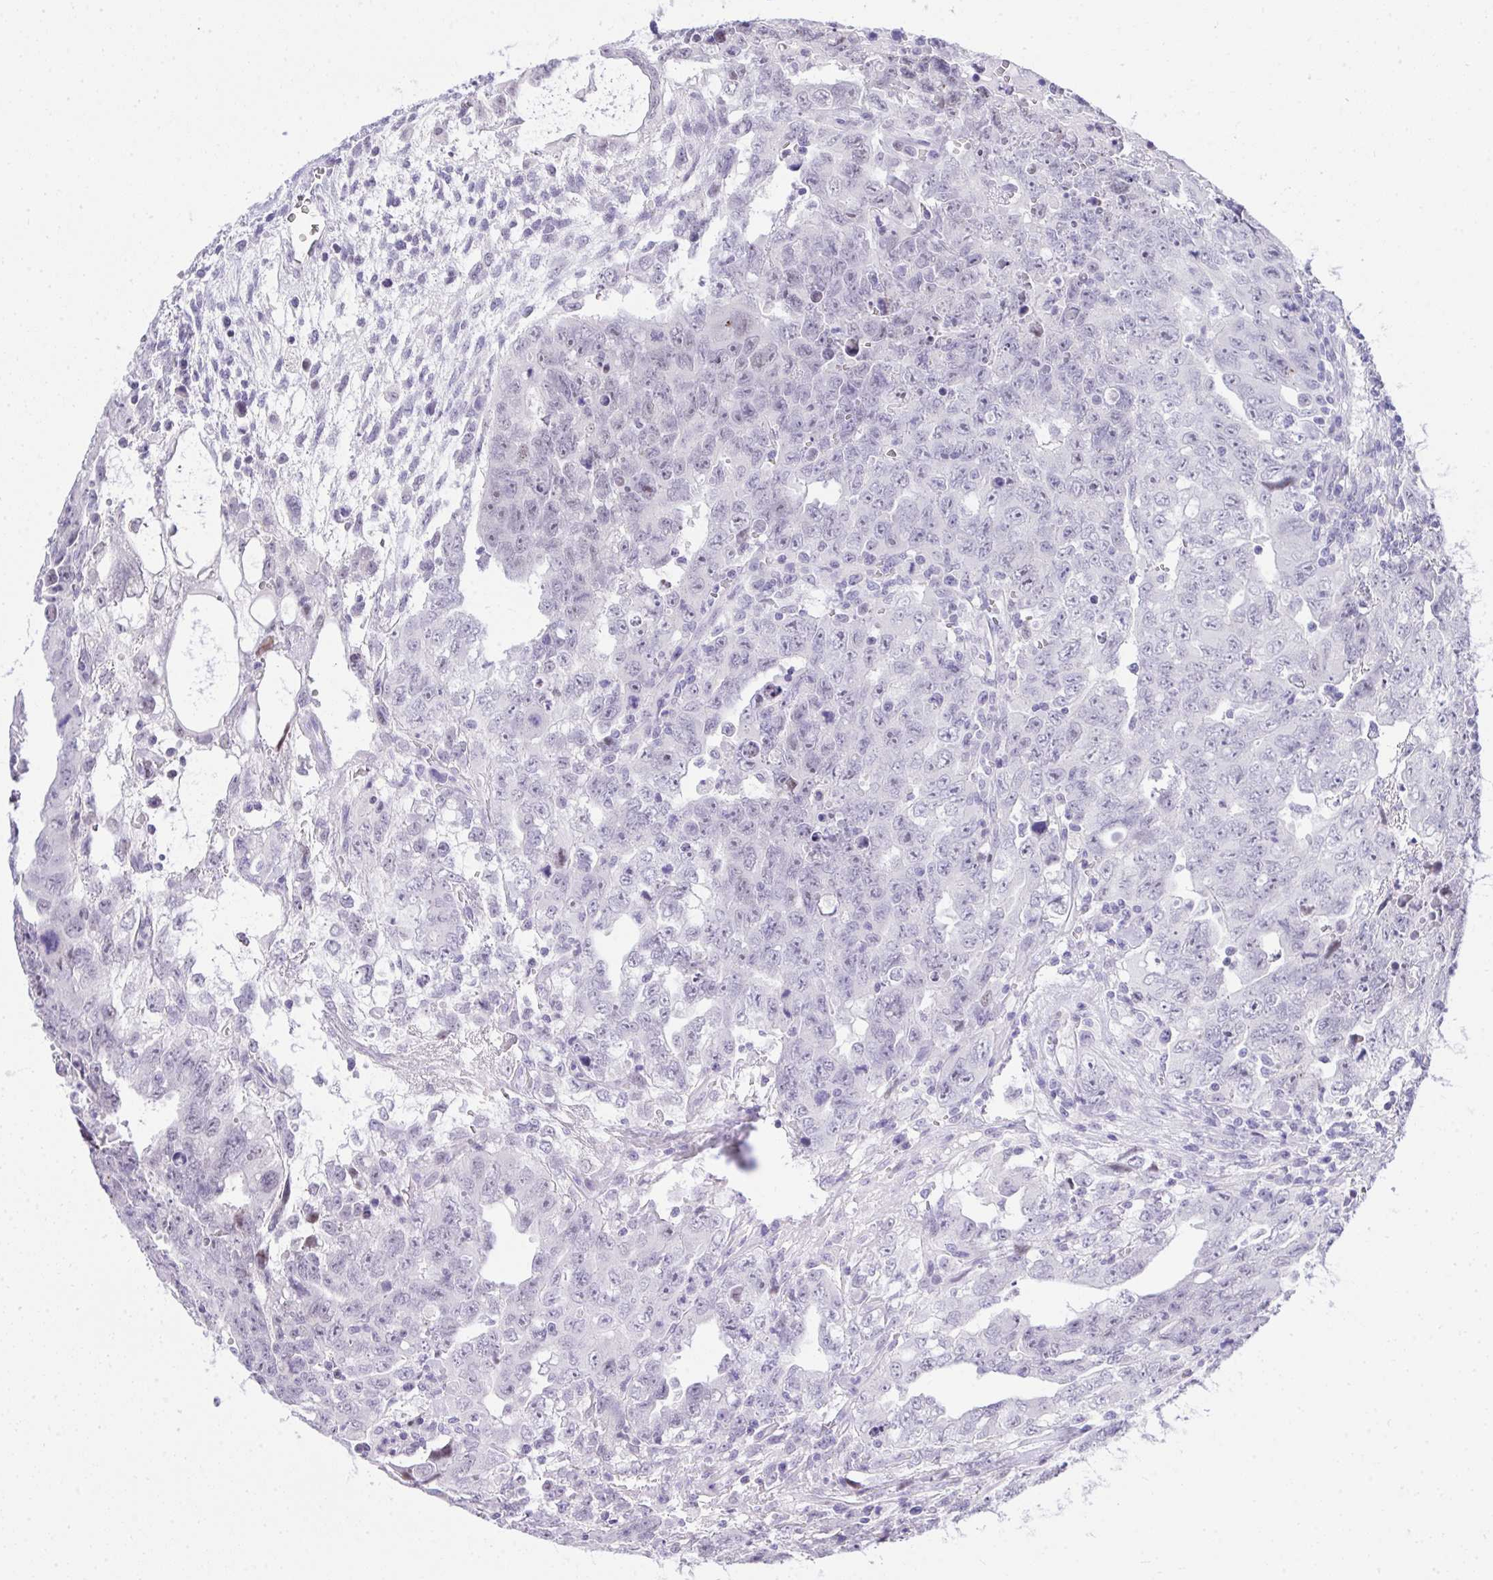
{"staining": {"intensity": "negative", "quantity": "none", "location": "none"}, "tissue": "testis cancer", "cell_type": "Tumor cells", "image_type": "cancer", "snomed": [{"axis": "morphology", "description": "Carcinoma, Embryonal, NOS"}, {"axis": "topography", "description": "Testis"}], "caption": "IHC of embryonal carcinoma (testis) exhibits no positivity in tumor cells. (DAB immunohistochemistry (IHC) with hematoxylin counter stain).", "gene": "EID3", "patient": {"sex": "male", "age": 24}}